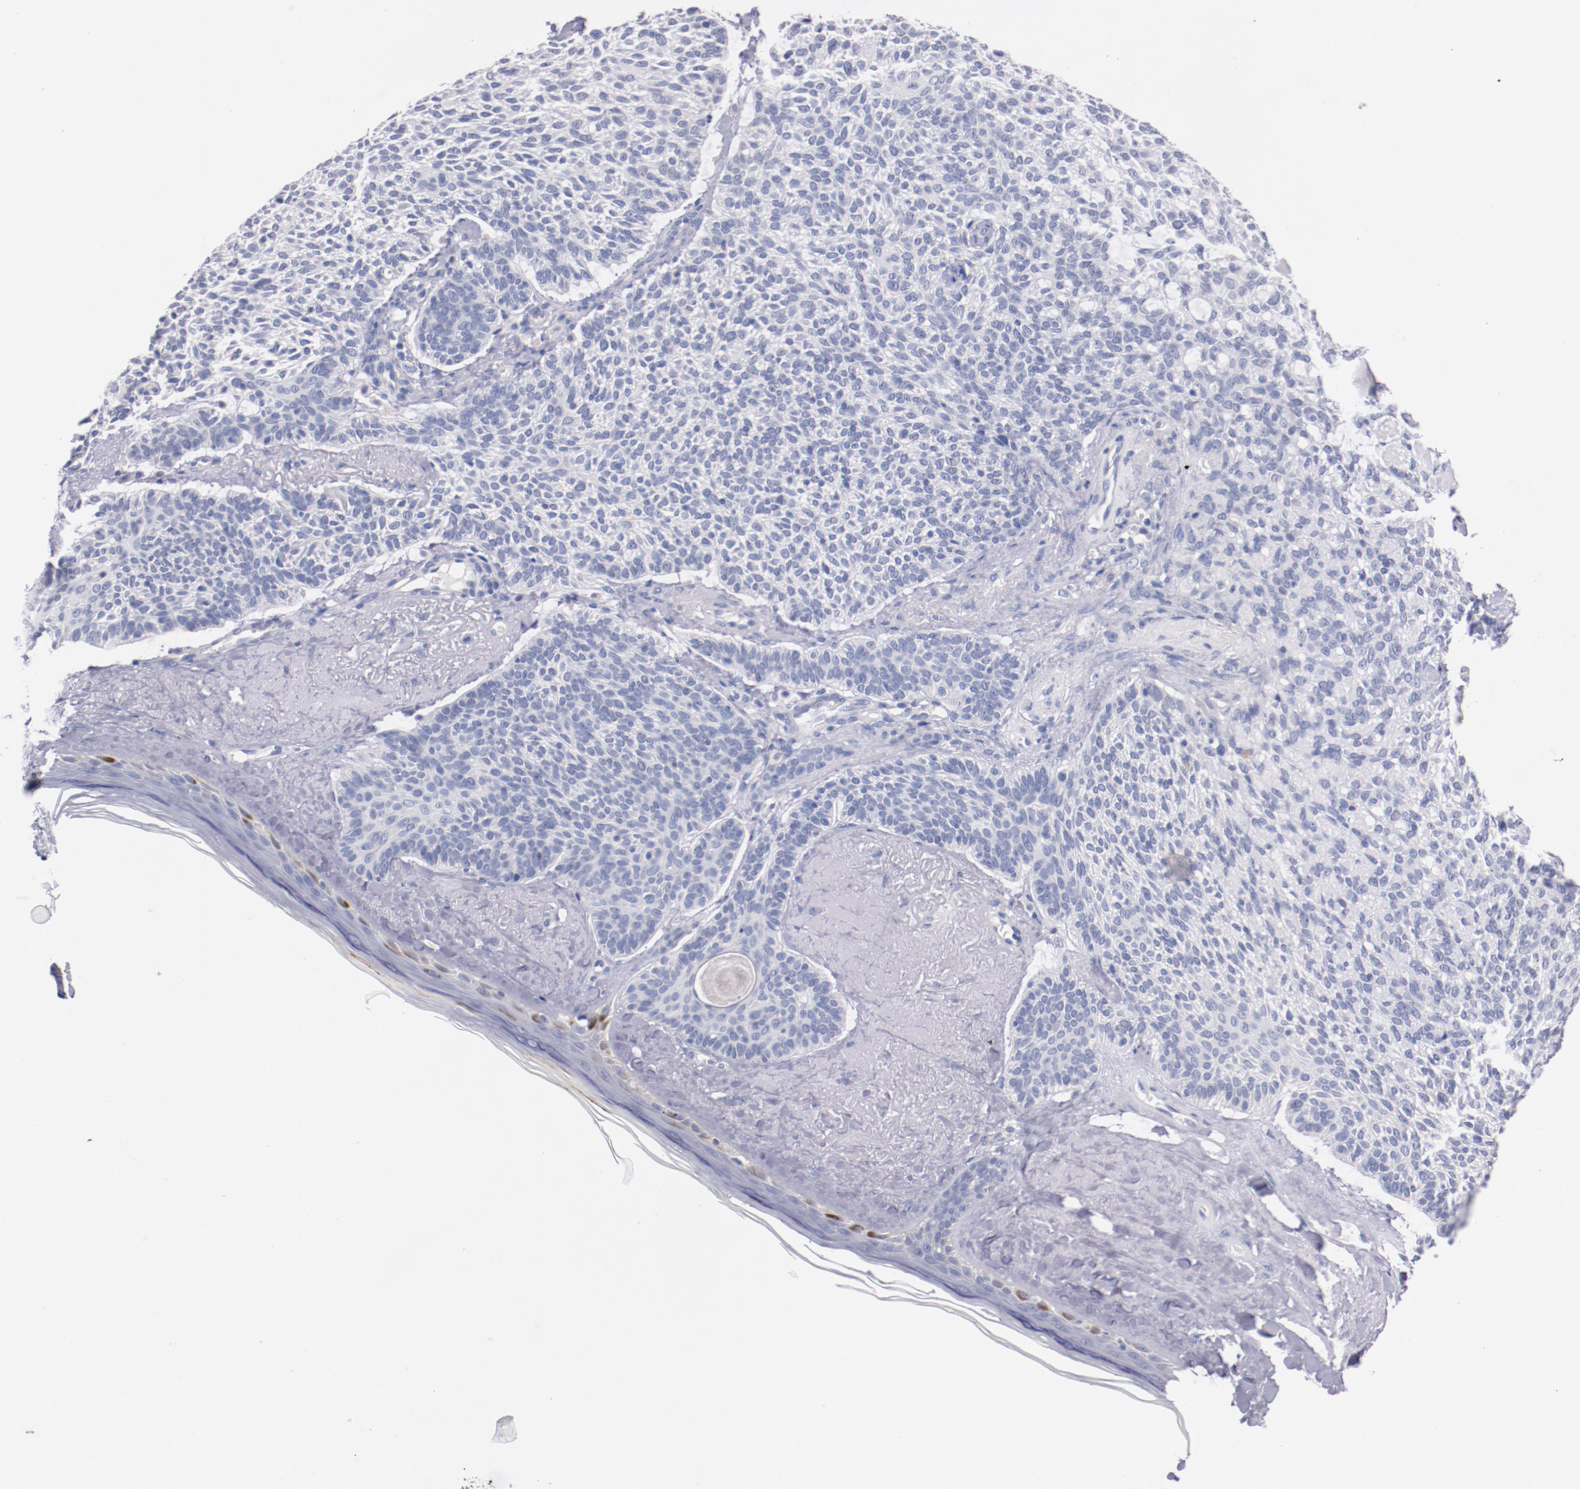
{"staining": {"intensity": "negative", "quantity": "none", "location": "none"}, "tissue": "skin cancer", "cell_type": "Tumor cells", "image_type": "cancer", "snomed": [{"axis": "morphology", "description": "Normal tissue, NOS"}, {"axis": "morphology", "description": "Basal cell carcinoma"}, {"axis": "topography", "description": "Skin"}], "caption": "Immunohistochemistry (IHC) image of human basal cell carcinoma (skin) stained for a protein (brown), which reveals no staining in tumor cells.", "gene": "CNTNAP2", "patient": {"sex": "female", "age": 70}}